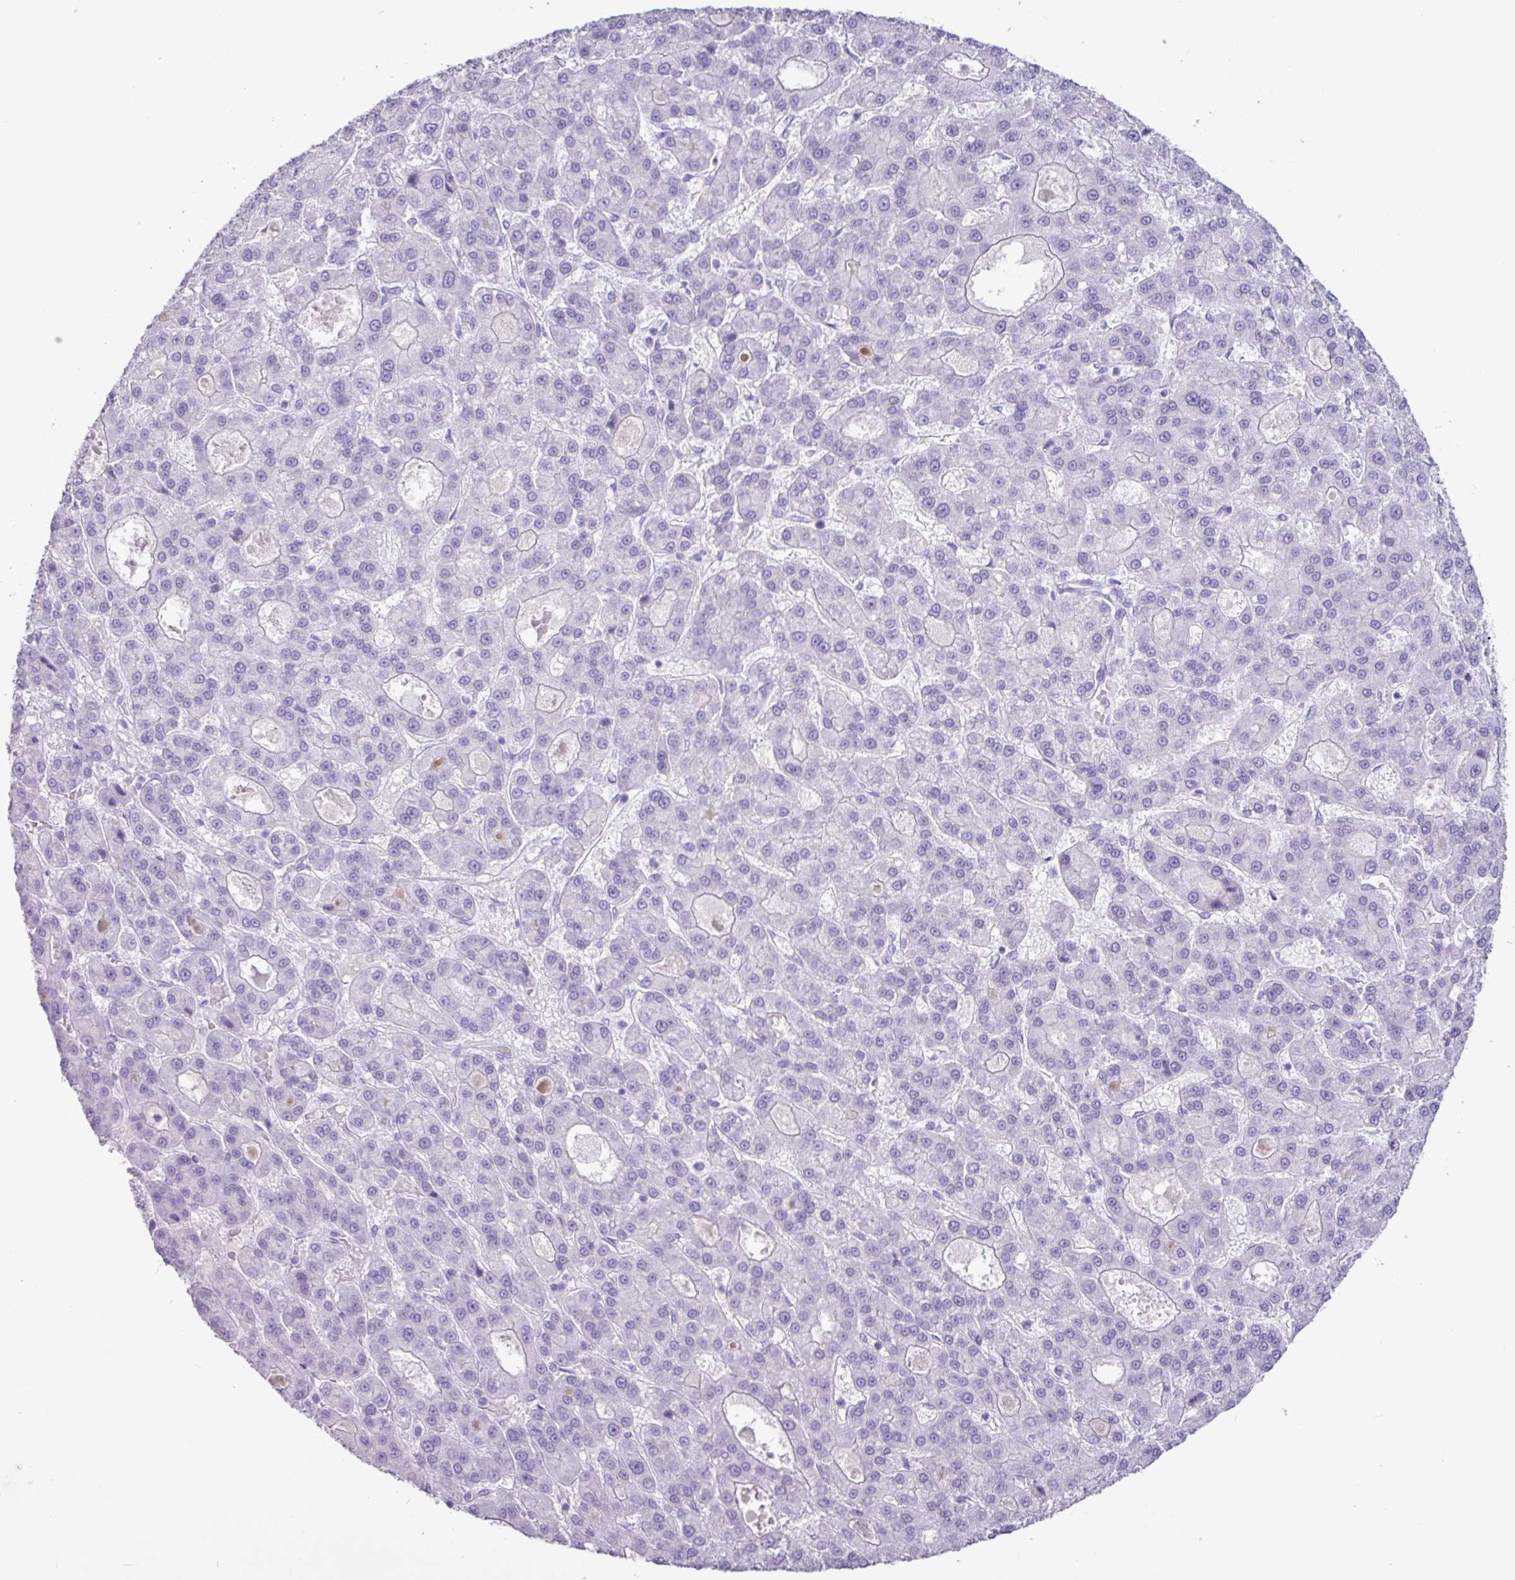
{"staining": {"intensity": "negative", "quantity": "none", "location": "none"}, "tissue": "liver cancer", "cell_type": "Tumor cells", "image_type": "cancer", "snomed": [{"axis": "morphology", "description": "Carcinoma, Hepatocellular, NOS"}, {"axis": "topography", "description": "Liver"}], "caption": "Immunohistochemistry (IHC) of liver hepatocellular carcinoma demonstrates no staining in tumor cells.", "gene": "CKMT2", "patient": {"sex": "male", "age": 70}}